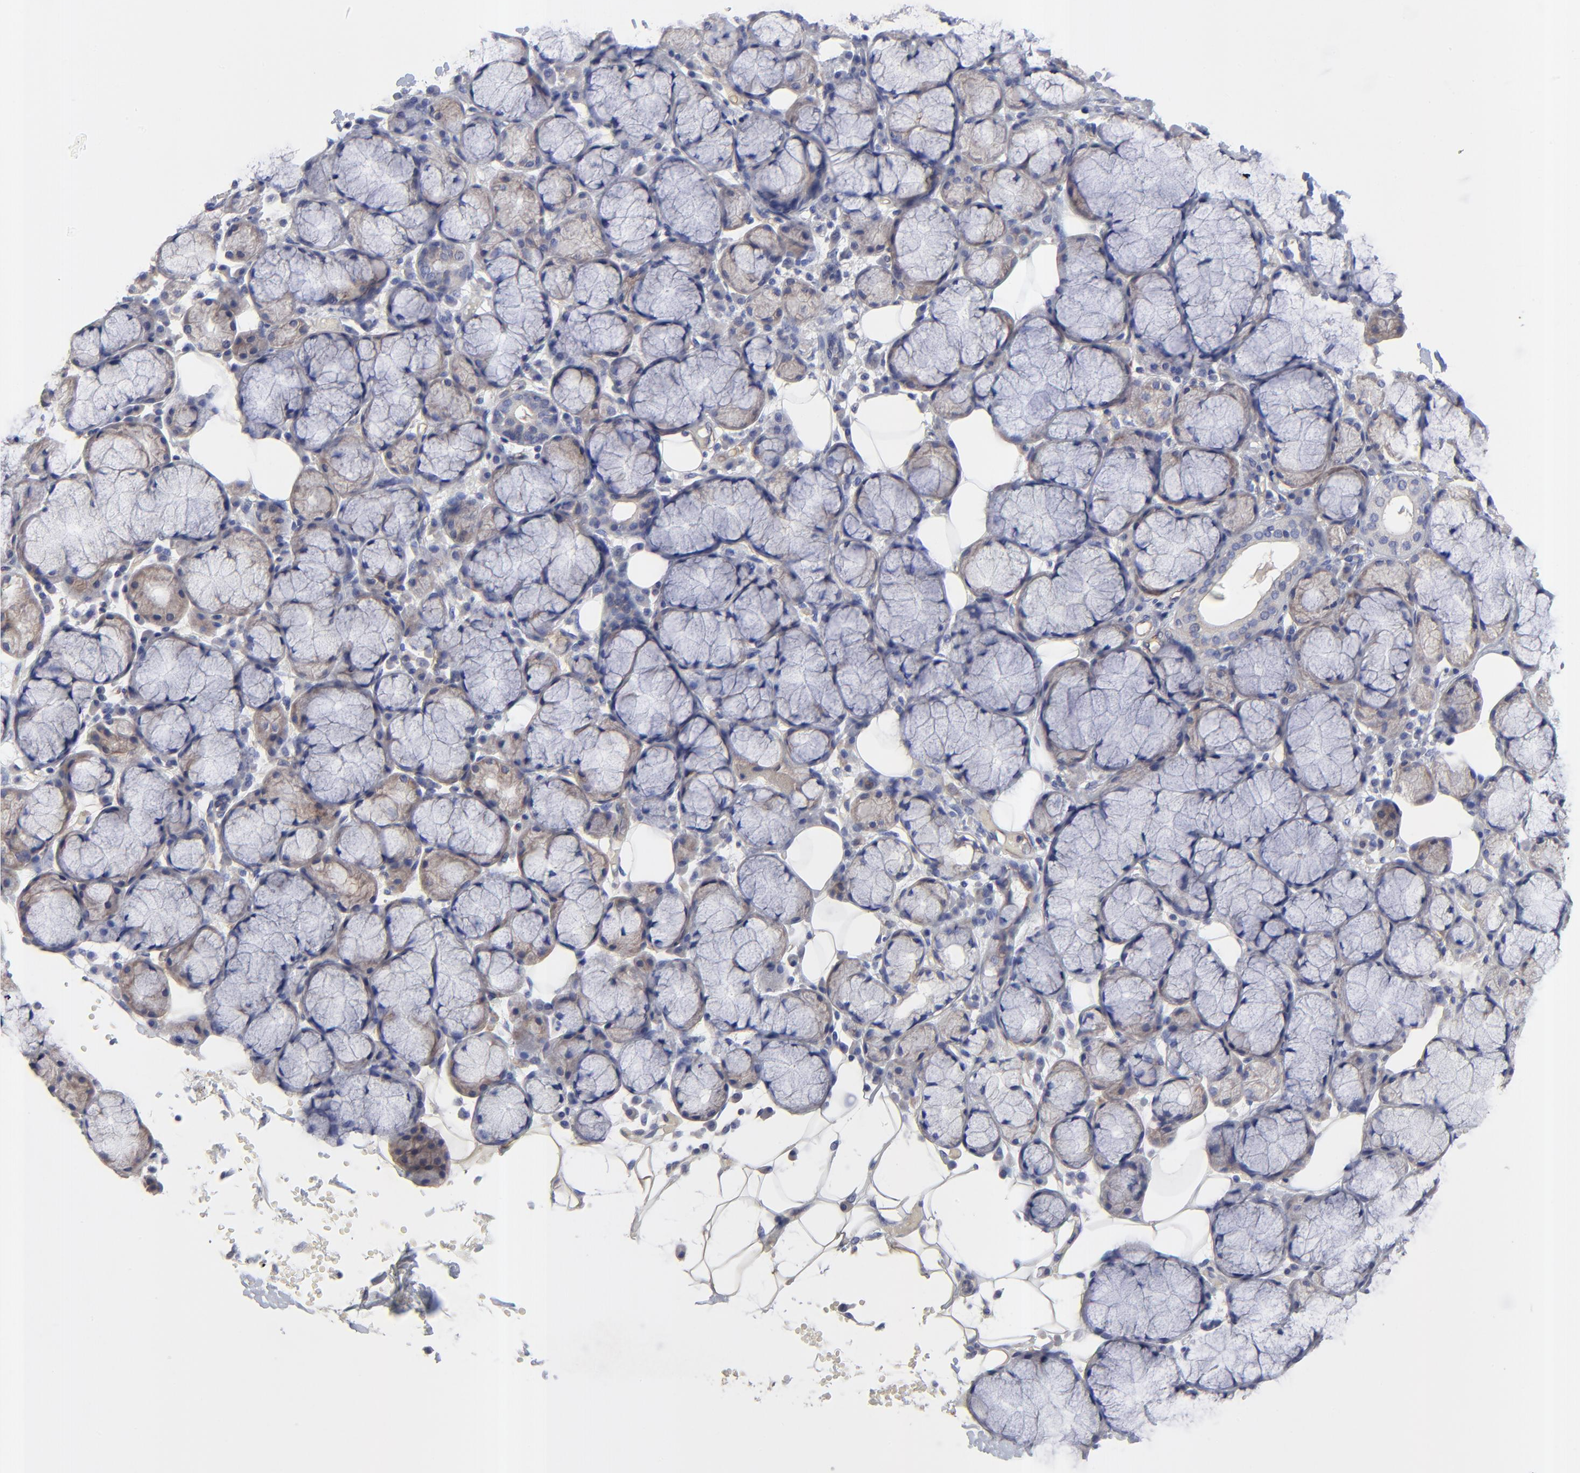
{"staining": {"intensity": "strong", "quantity": ">75%", "location": "cytoplasmic/membranous"}, "tissue": "salivary gland", "cell_type": "Glandular cells", "image_type": "normal", "snomed": [{"axis": "morphology", "description": "Normal tissue, NOS"}, {"axis": "topography", "description": "Skeletal muscle"}, {"axis": "topography", "description": "Oral tissue"}, {"axis": "topography", "description": "Salivary gland"}, {"axis": "topography", "description": "Peripheral nerve tissue"}], "caption": "The immunohistochemical stain shows strong cytoplasmic/membranous staining in glandular cells of normal salivary gland.", "gene": "SULF2", "patient": {"sex": "male", "age": 54}}